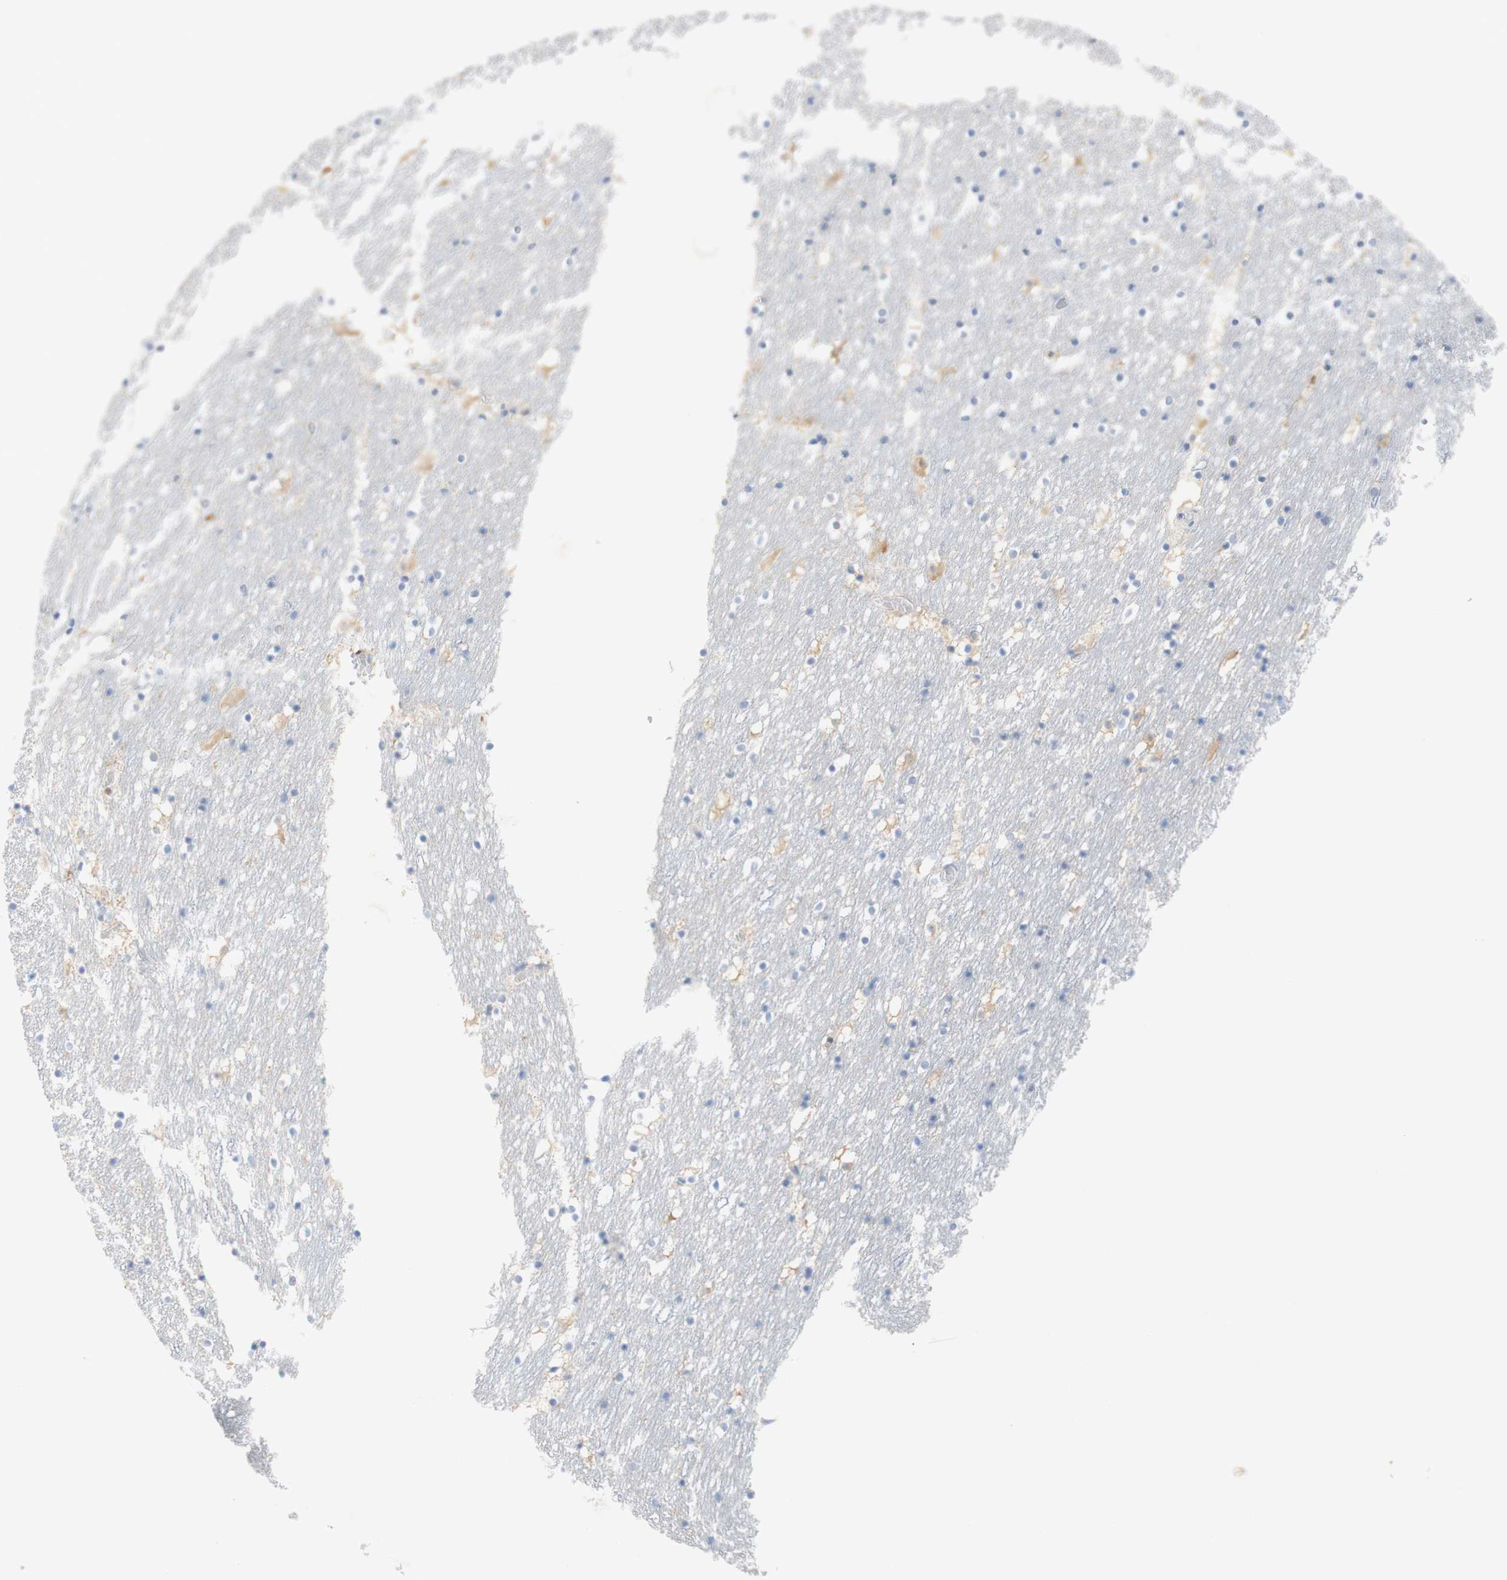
{"staining": {"intensity": "weak", "quantity": "<25%", "location": "cytoplasmic/membranous"}, "tissue": "caudate", "cell_type": "Glial cells", "image_type": "normal", "snomed": [{"axis": "morphology", "description": "Normal tissue, NOS"}, {"axis": "topography", "description": "Lateral ventricle wall"}], "caption": "IHC histopathology image of benign caudate stained for a protein (brown), which shows no expression in glial cells.", "gene": "SELENBP1", "patient": {"sex": "male", "age": 45}}